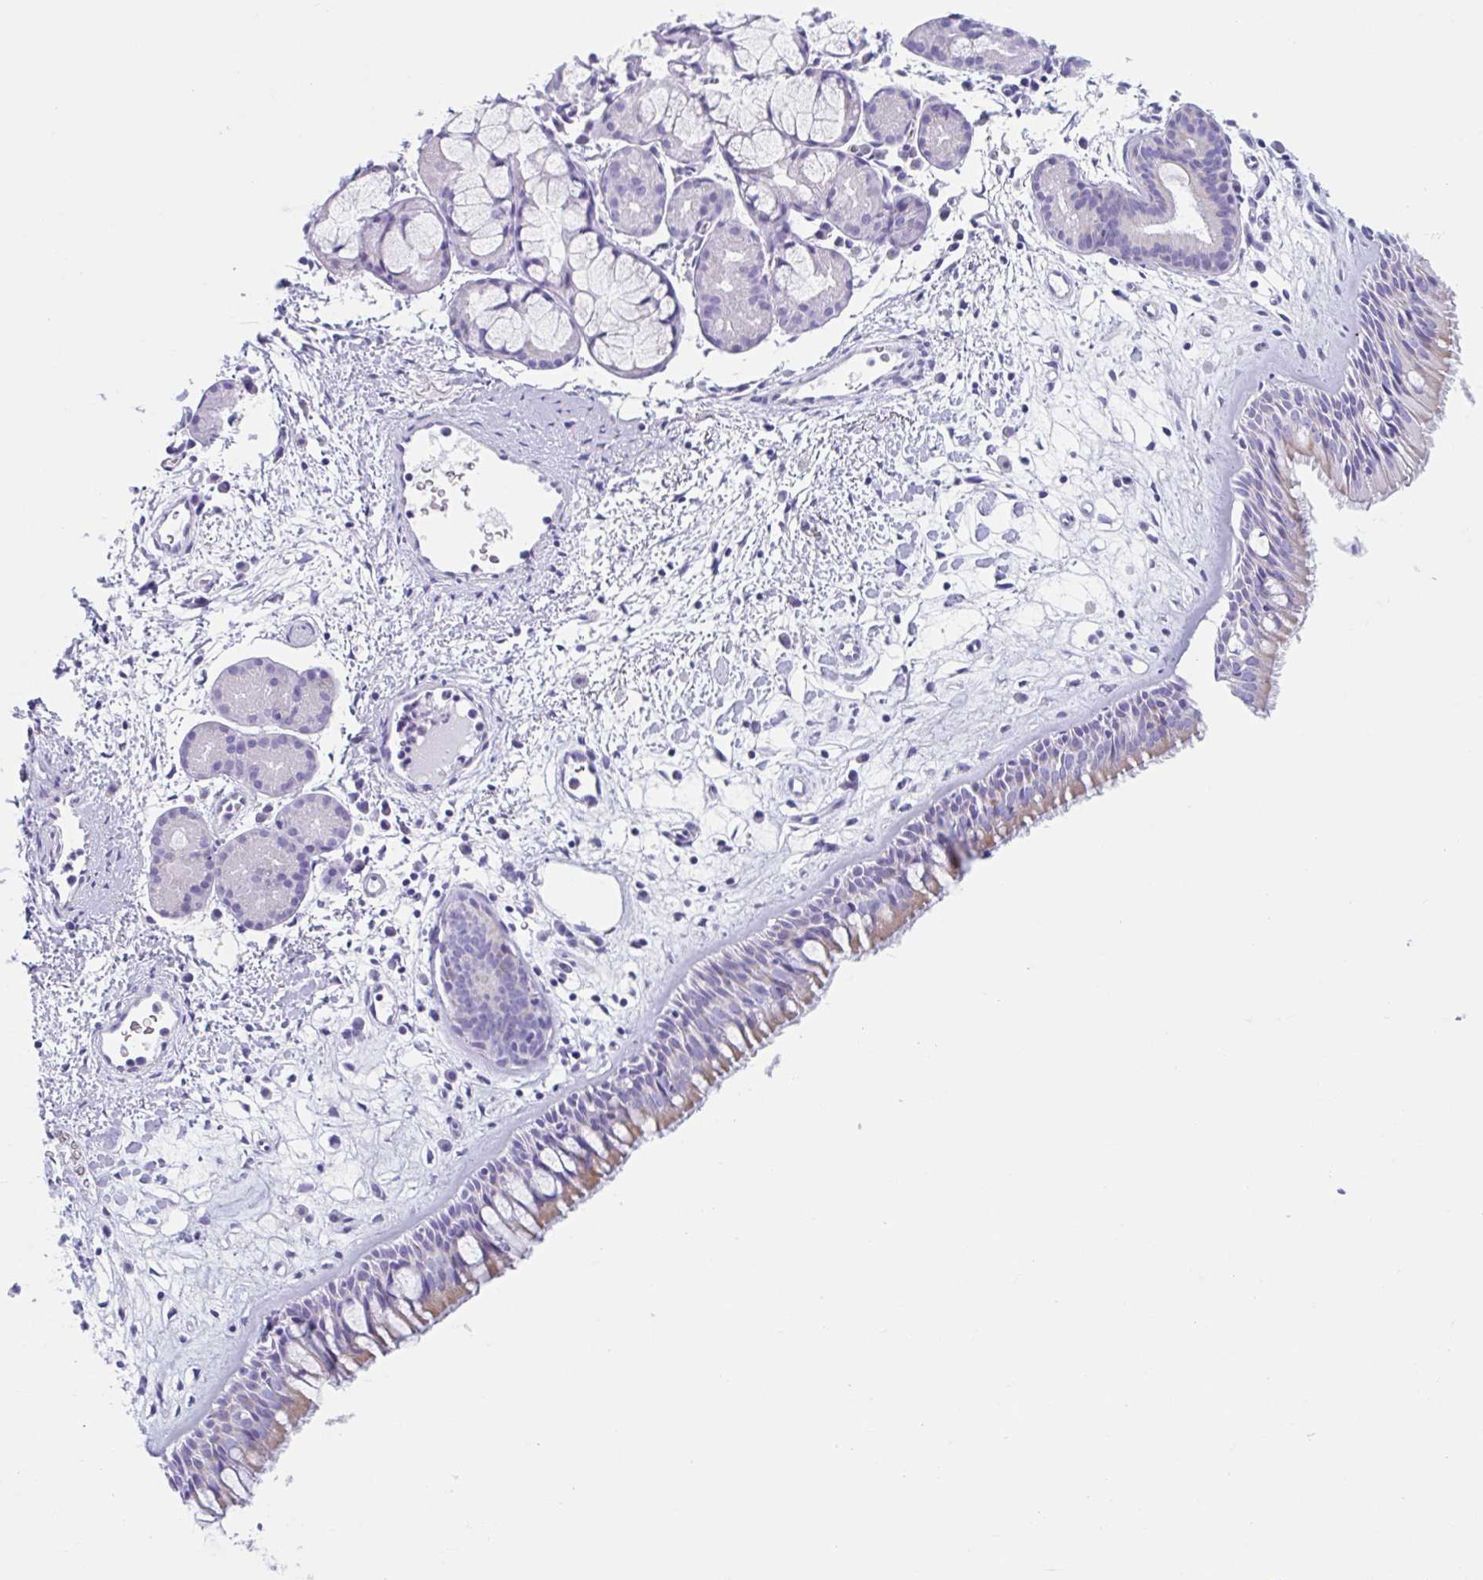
{"staining": {"intensity": "weak", "quantity": "25%-75%", "location": "cytoplasmic/membranous"}, "tissue": "nasopharynx", "cell_type": "Respiratory epithelial cells", "image_type": "normal", "snomed": [{"axis": "morphology", "description": "Normal tissue, NOS"}, {"axis": "topography", "description": "Nasopharynx"}], "caption": "The image demonstrates a brown stain indicating the presence of a protein in the cytoplasmic/membranous of respiratory epithelial cells in nasopharynx.", "gene": "CPTP", "patient": {"sex": "male", "age": 65}}